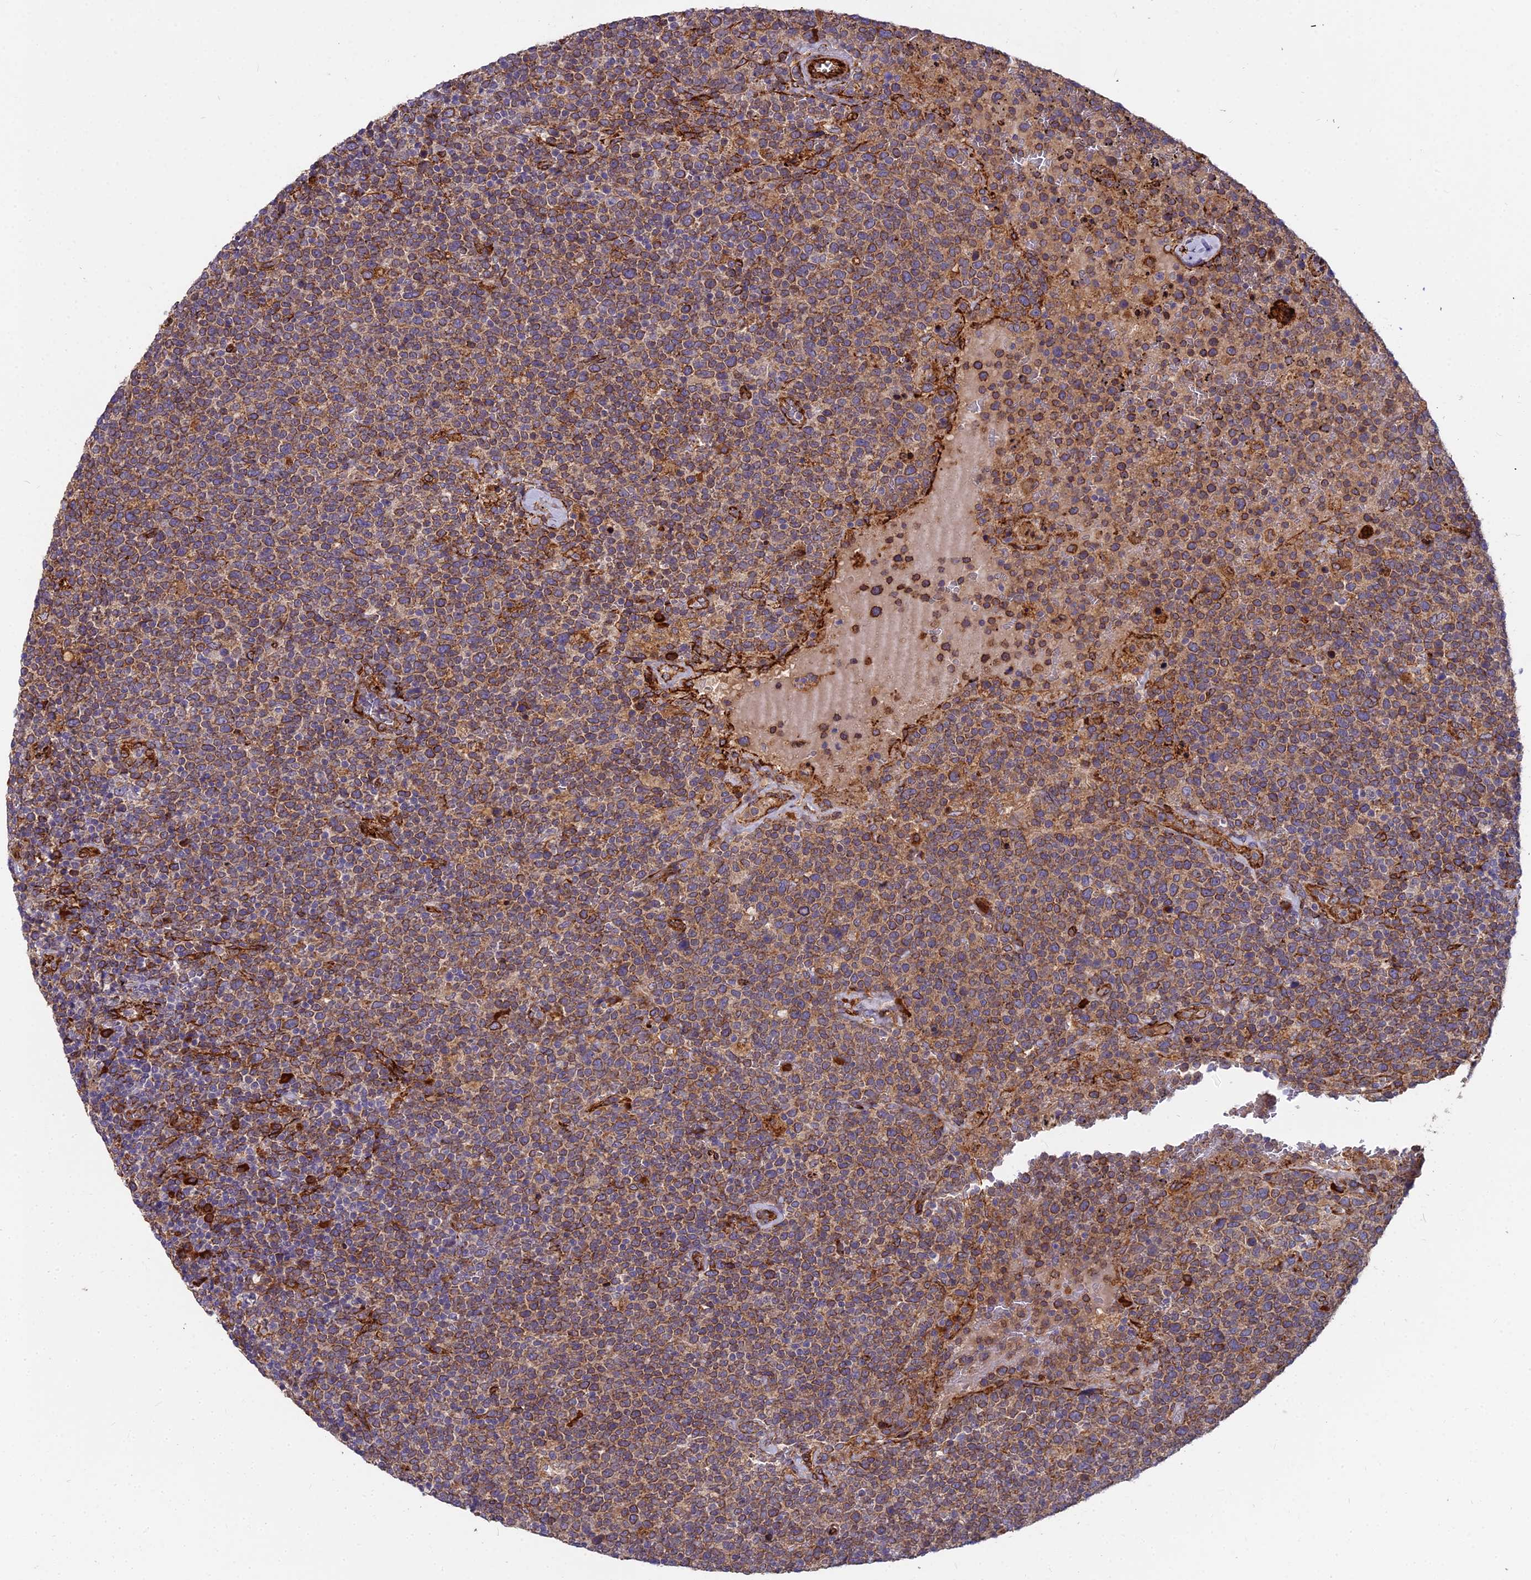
{"staining": {"intensity": "moderate", "quantity": ">75%", "location": "cytoplasmic/membranous"}, "tissue": "lymphoma", "cell_type": "Tumor cells", "image_type": "cancer", "snomed": [{"axis": "morphology", "description": "Malignant lymphoma, non-Hodgkin's type, High grade"}, {"axis": "topography", "description": "Lymph node"}], "caption": "Immunohistochemical staining of malignant lymphoma, non-Hodgkin's type (high-grade) shows medium levels of moderate cytoplasmic/membranous positivity in approximately >75% of tumor cells. (IHC, brightfield microscopy, high magnification).", "gene": "NDUFAF7", "patient": {"sex": "male", "age": 61}}